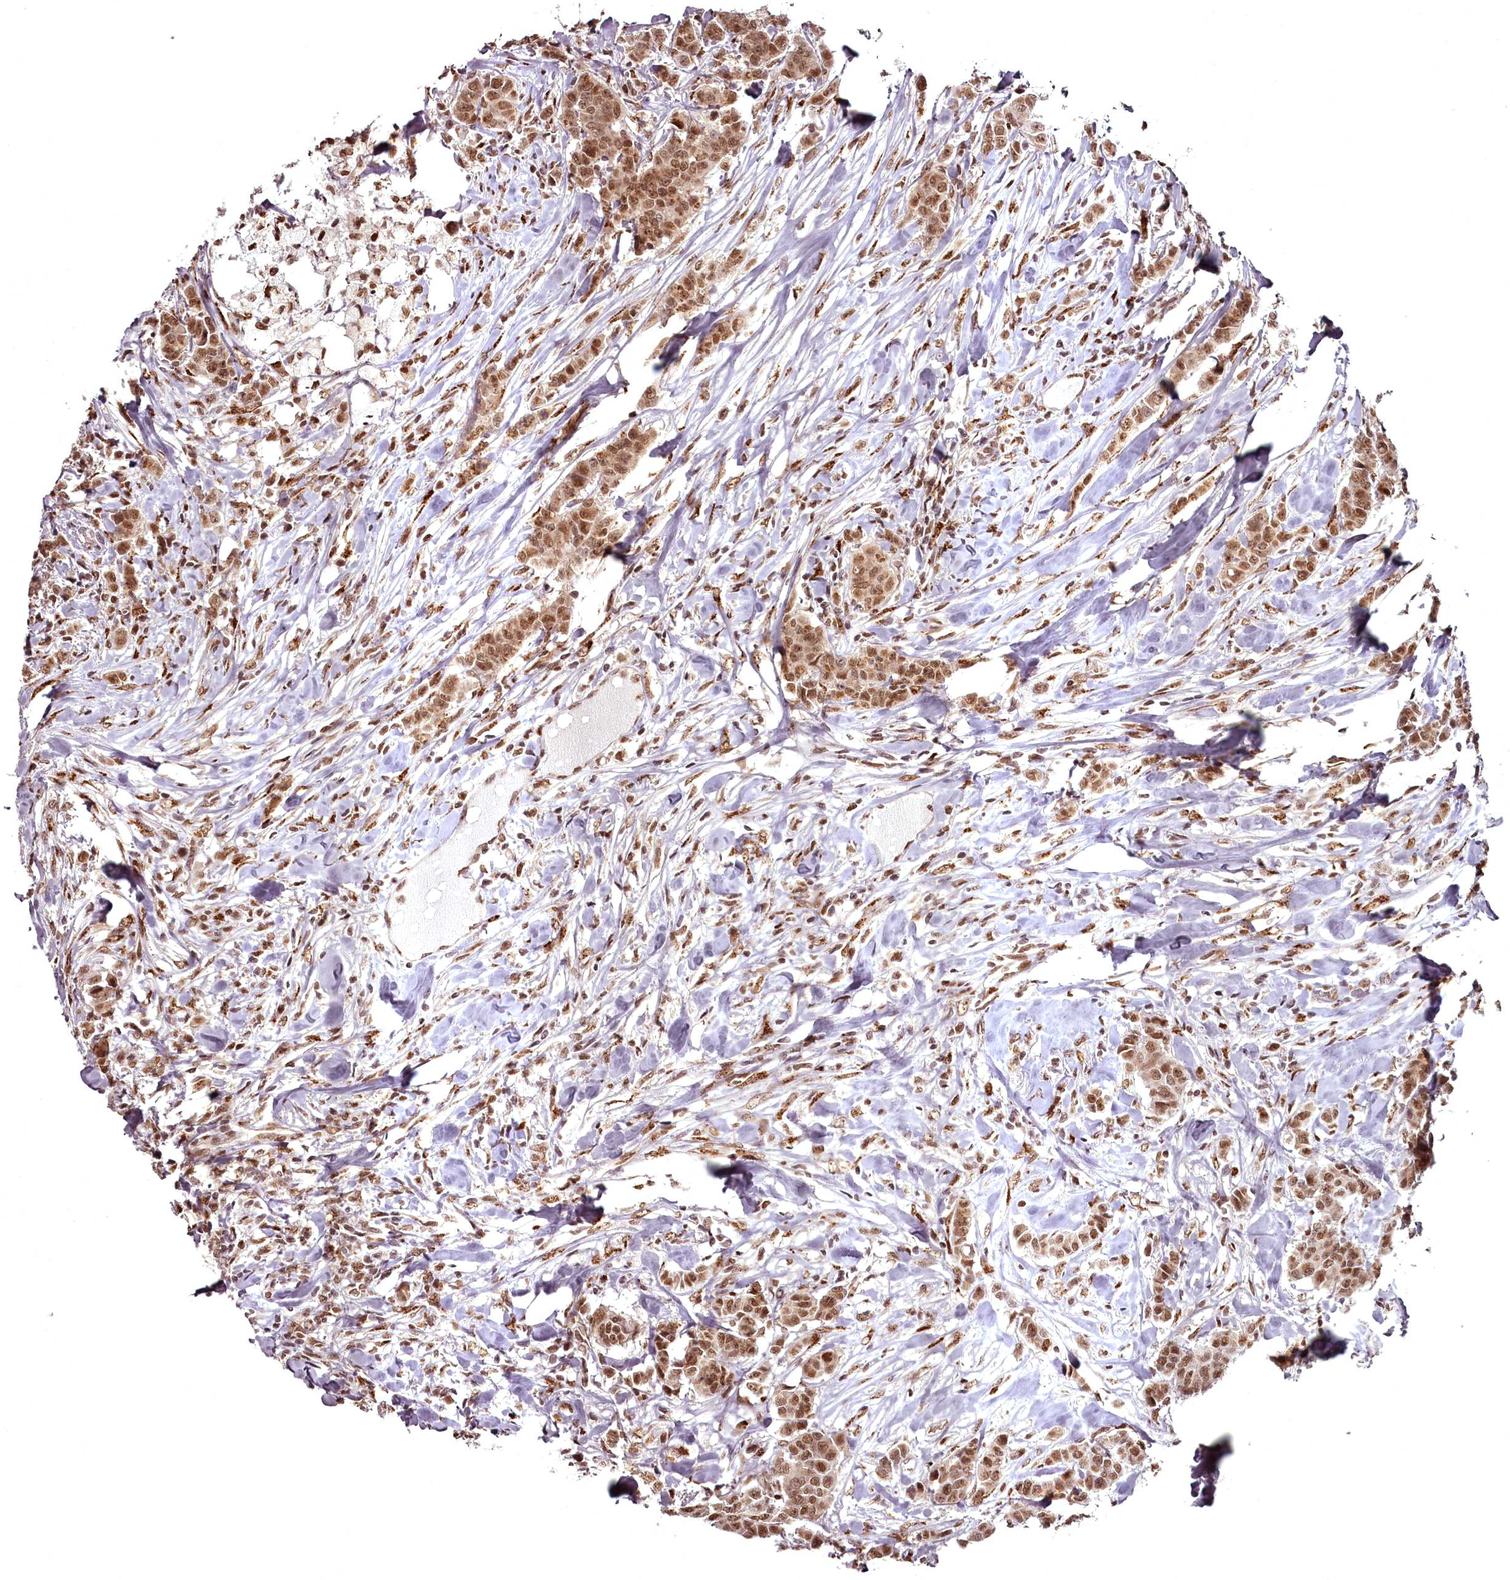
{"staining": {"intensity": "moderate", "quantity": ">75%", "location": "cytoplasmic/membranous,nuclear"}, "tissue": "breast cancer", "cell_type": "Tumor cells", "image_type": "cancer", "snomed": [{"axis": "morphology", "description": "Duct carcinoma"}, {"axis": "topography", "description": "Breast"}], "caption": "Moderate cytoplasmic/membranous and nuclear expression is seen in approximately >75% of tumor cells in breast cancer (intraductal carcinoma).", "gene": "CEP83", "patient": {"sex": "female", "age": 40}}